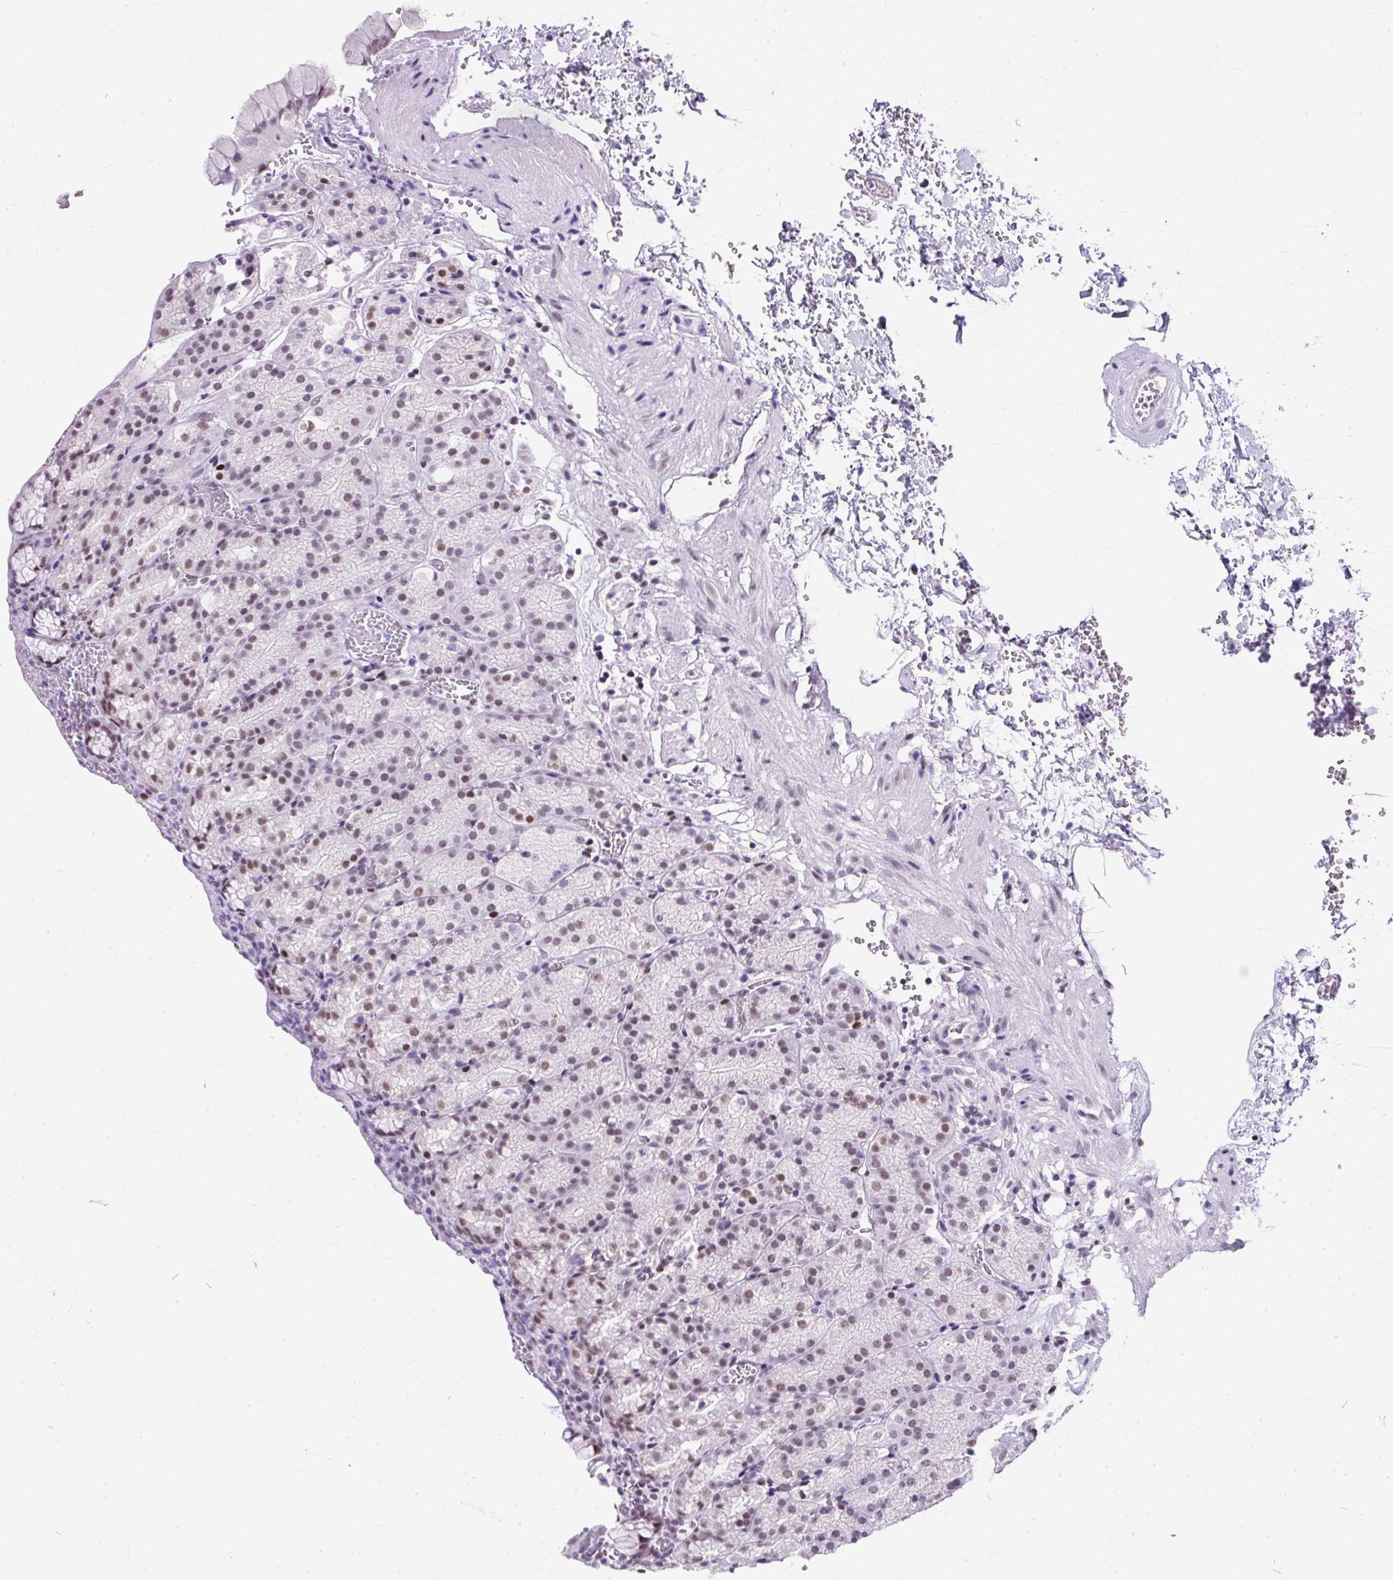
{"staining": {"intensity": "moderate", "quantity": "<25%", "location": "nuclear"}, "tissue": "stomach", "cell_type": "Glandular cells", "image_type": "normal", "snomed": [{"axis": "morphology", "description": "Normal tissue, NOS"}, {"axis": "topography", "description": "Stomach, upper"}], "caption": "Glandular cells display moderate nuclear positivity in about <25% of cells in unremarkable stomach.", "gene": "PLCXD2", "patient": {"sex": "female", "age": 81}}